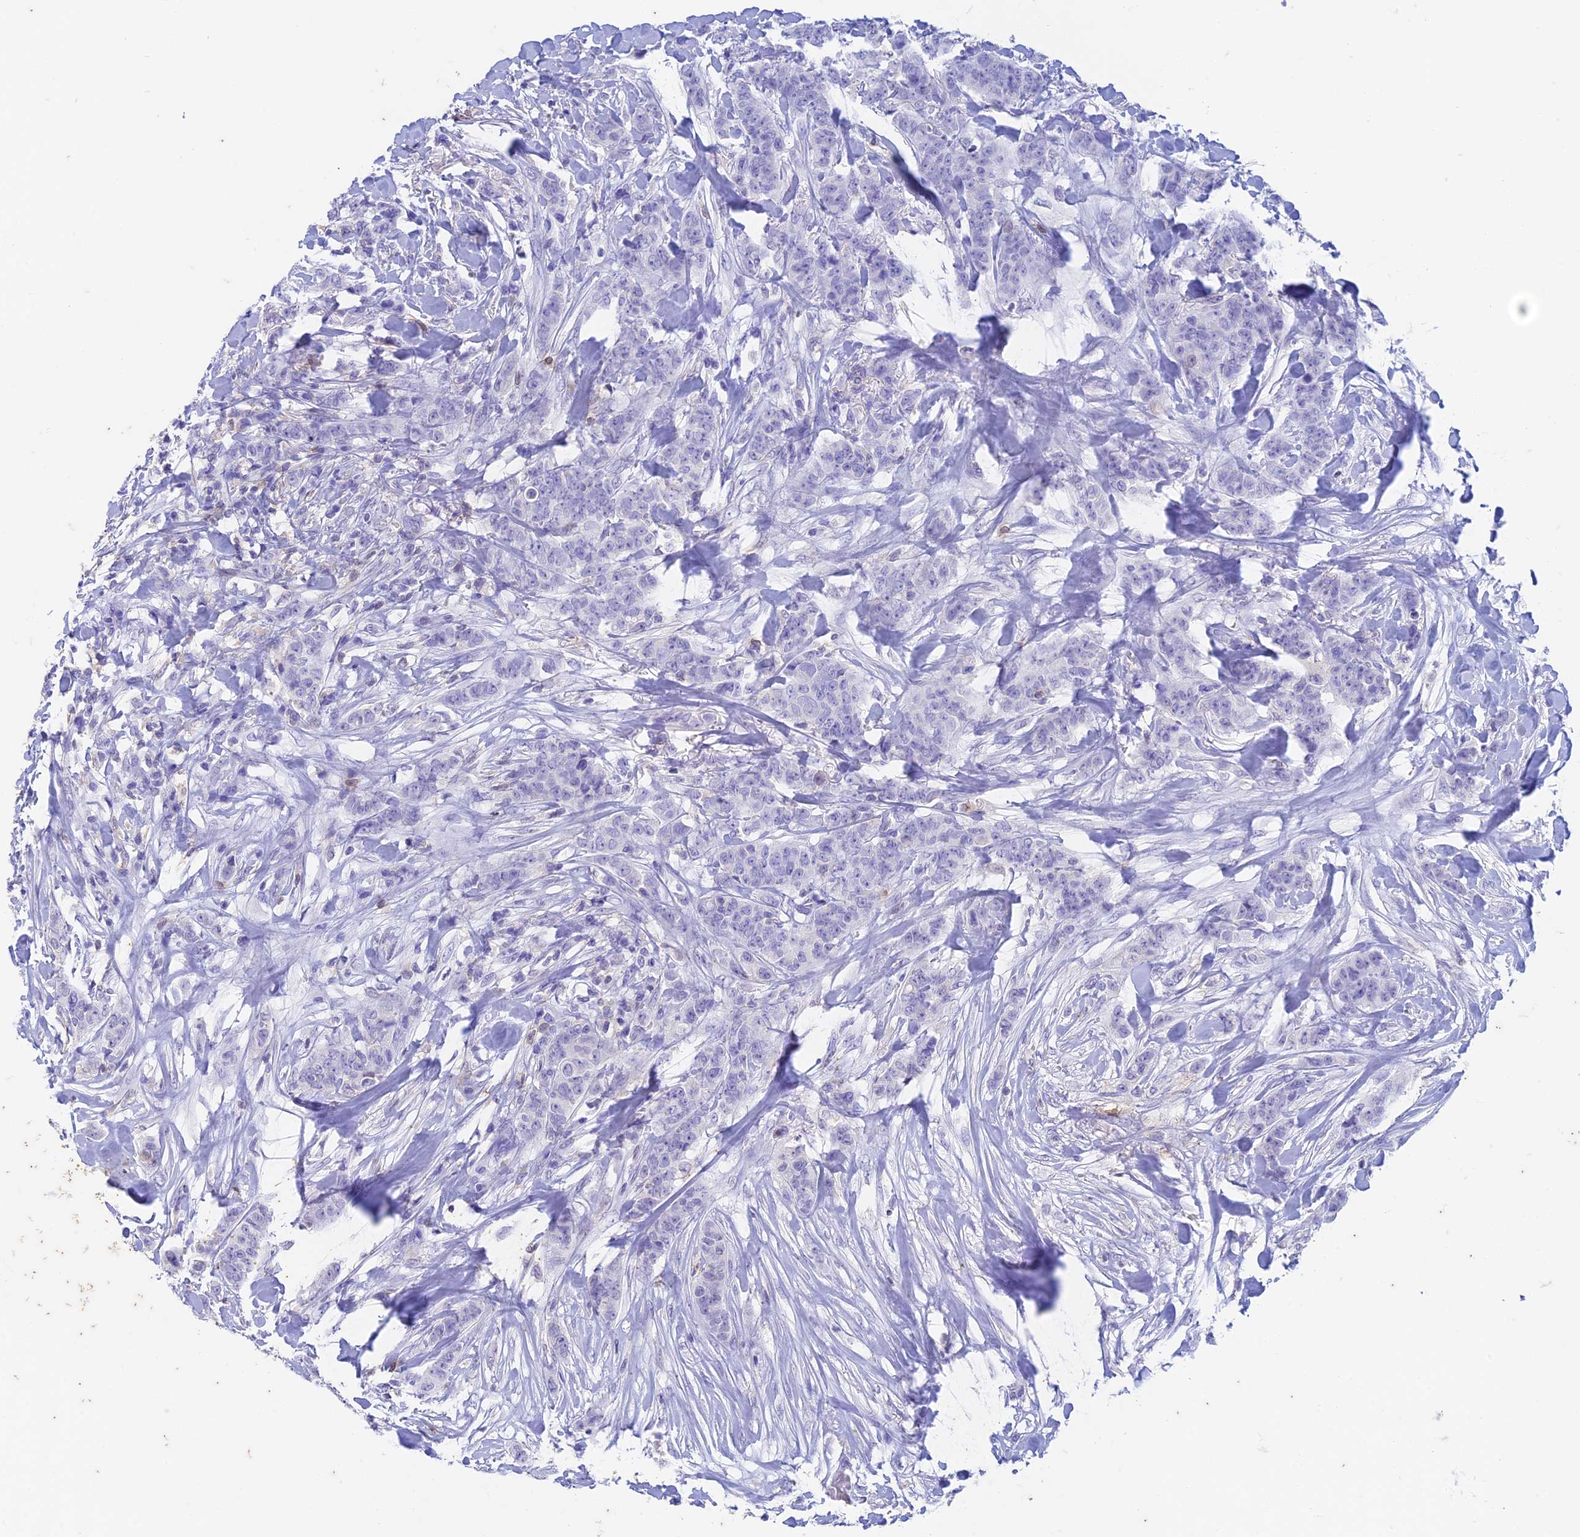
{"staining": {"intensity": "negative", "quantity": "none", "location": "none"}, "tissue": "breast cancer", "cell_type": "Tumor cells", "image_type": "cancer", "snomed": [{"axis": "morphology", "description": "Duct carcinoma"}, {"axis": "topography", "description": "Breast"}], "caption": "This is an IHC micrograph of human breast invasive ductal carcinoma. There is no expression in tumor cells.", "gene": "FGF7", "patient": {"sex": "female", "age": 40}}